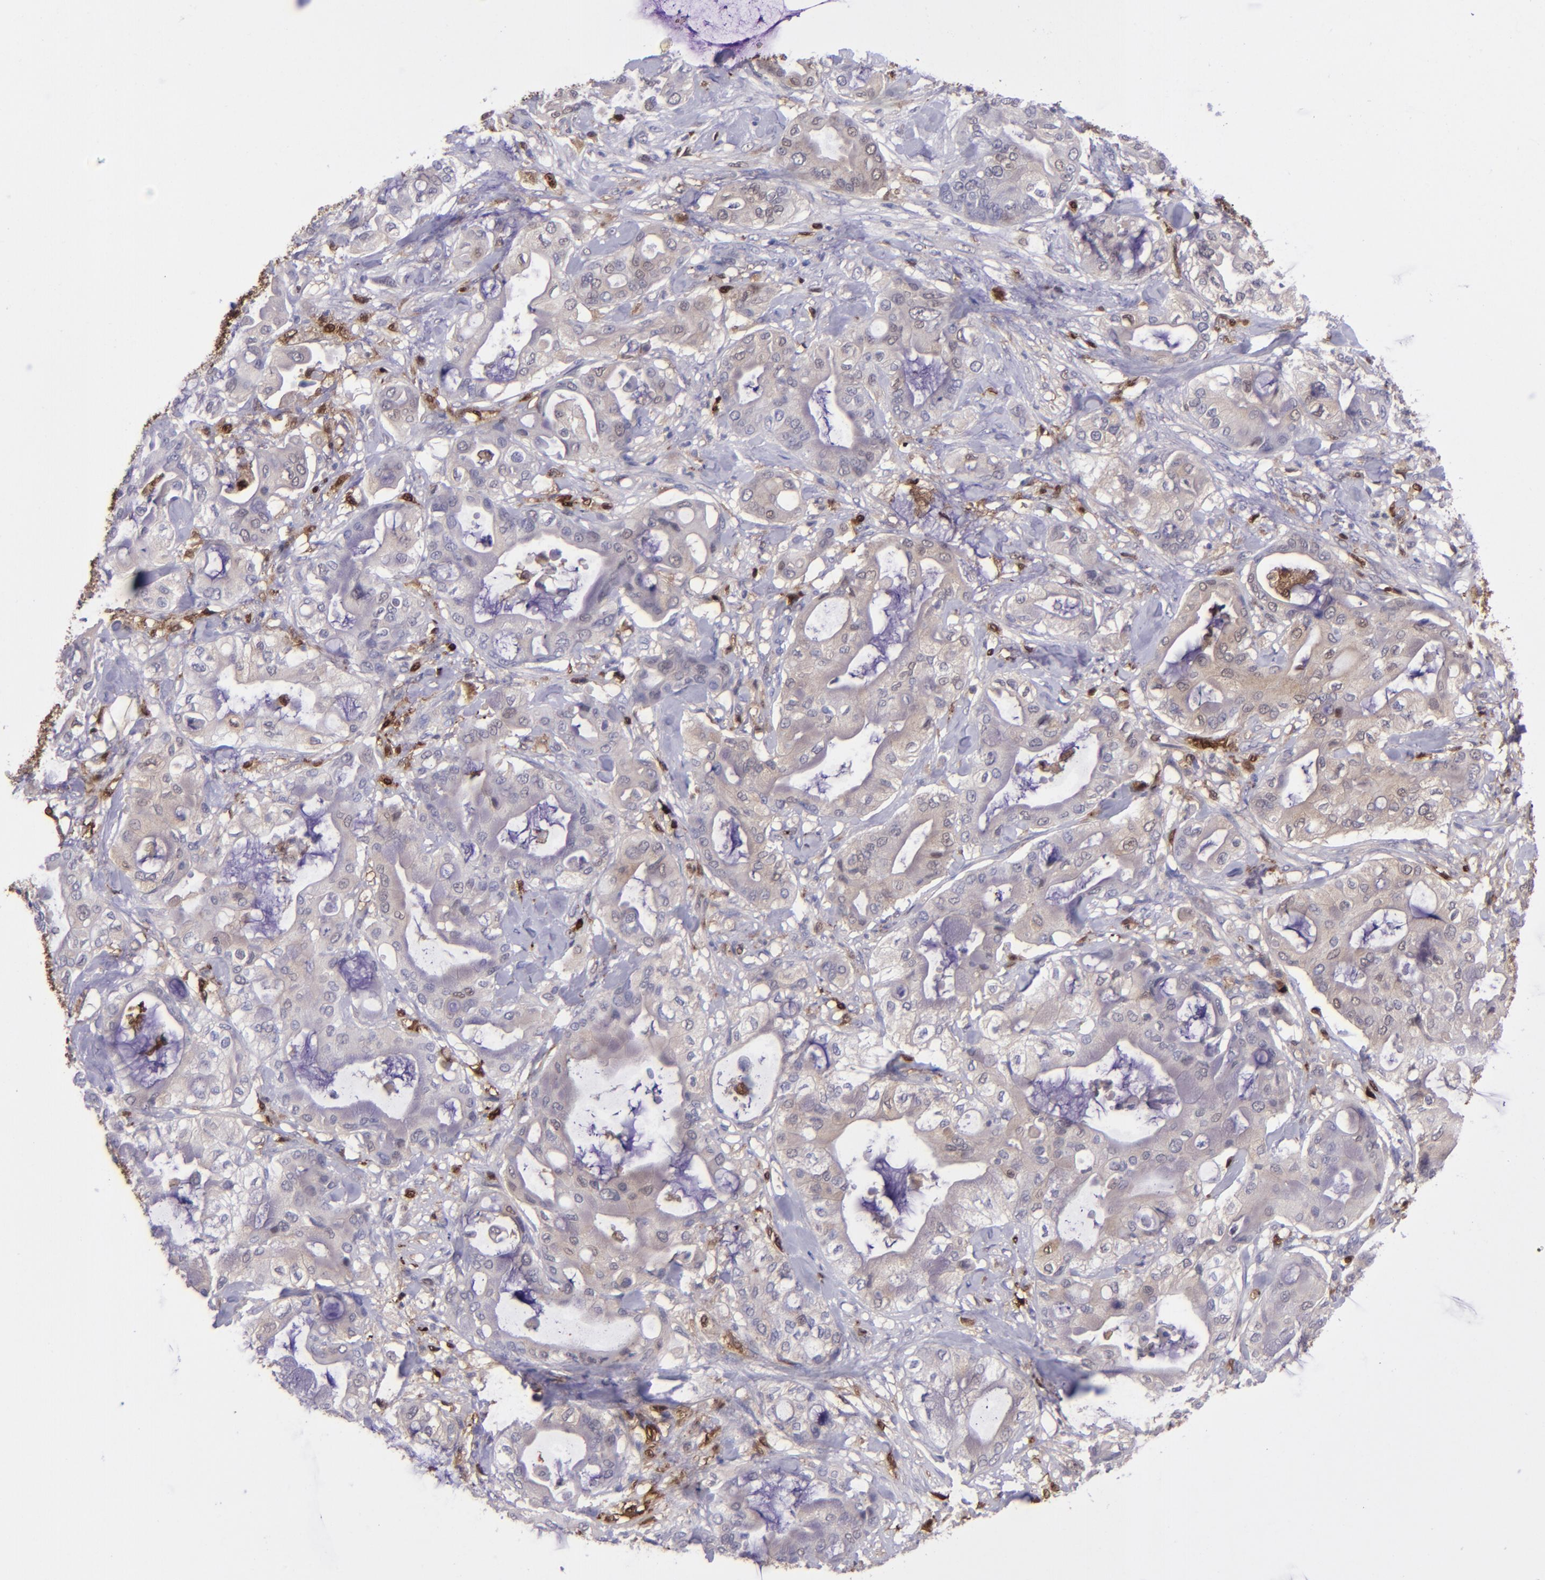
{"staining": {"intensity": "weak", "quantity": "<25%", "location": "cytoplasmic/membranous"}, "tissue": "pancreatic cancer", "cell_type": "Tumor cells", "image_type": "cancer", "snomed": [{"axis": "morphology", "description": "Adenocarcinoma, NOS"}, {"axis": "morphology", "description": "Adenocarcinoma, metastatic, NOS"}, {"axis": "topography", "description": "Lymph node"}, {"axis": "topography", "description": "Pancreas"}, {"axis": "topography", "description": "Duodenum"}], "caption": "A photomicrograph of human metastatic adenocarcinoma (pancreatic) is negative for staining in tumor cells.", "gene": "TYMP", "patient": {"sex": "female", "age": 64}}